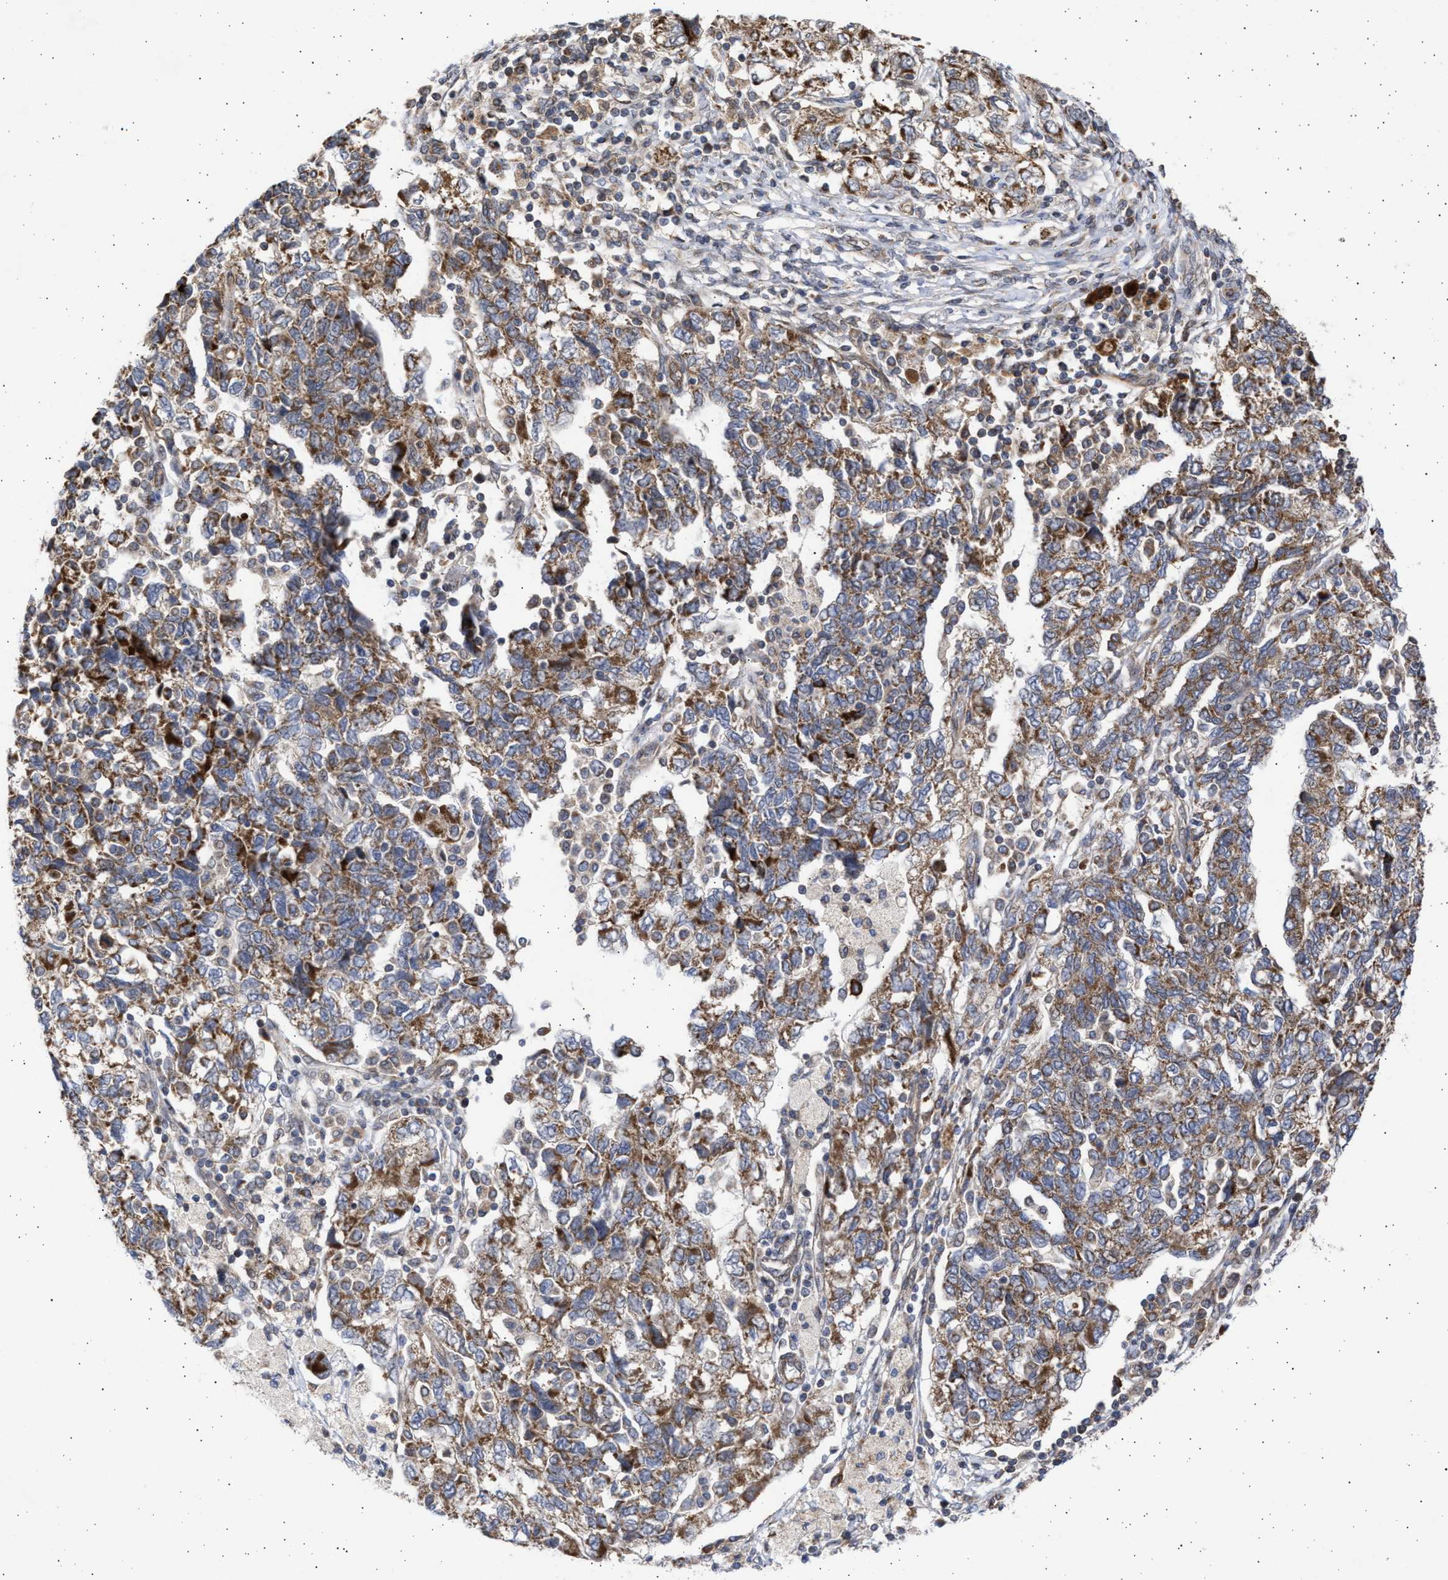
{"staining": {"intensity": "strong", "quantity": "25%-75%", "location": "cytoplasmic/membranous"}, "tissue": "ovarian cancer", "cell_type": "Tumor cells", "image_type": "cancer", "snomed": [{"axis": "morphology", "description": "Carcinoma, NOS"}, {"axis": "morphology", "description": "Cystadenocarcinoma, serous, NOS"}, {"axis": "topography", "description": "Ovary"}], "caption": "Protein positivity by immunohistochemistry exhibits strong cytoplasmic/membranous positivity in approximately 25%-75% of tumor cells in ovarian cancer (serous cystadenocarcinoma). The staining is performed using DAB (3,3'-diaminobenzidine) brown chromogen to label protein expression. The nuclei are counter-stained blue using hematoxylin.", "gene": "TTC19", "patient": {"sex": "female", "age": 69}}